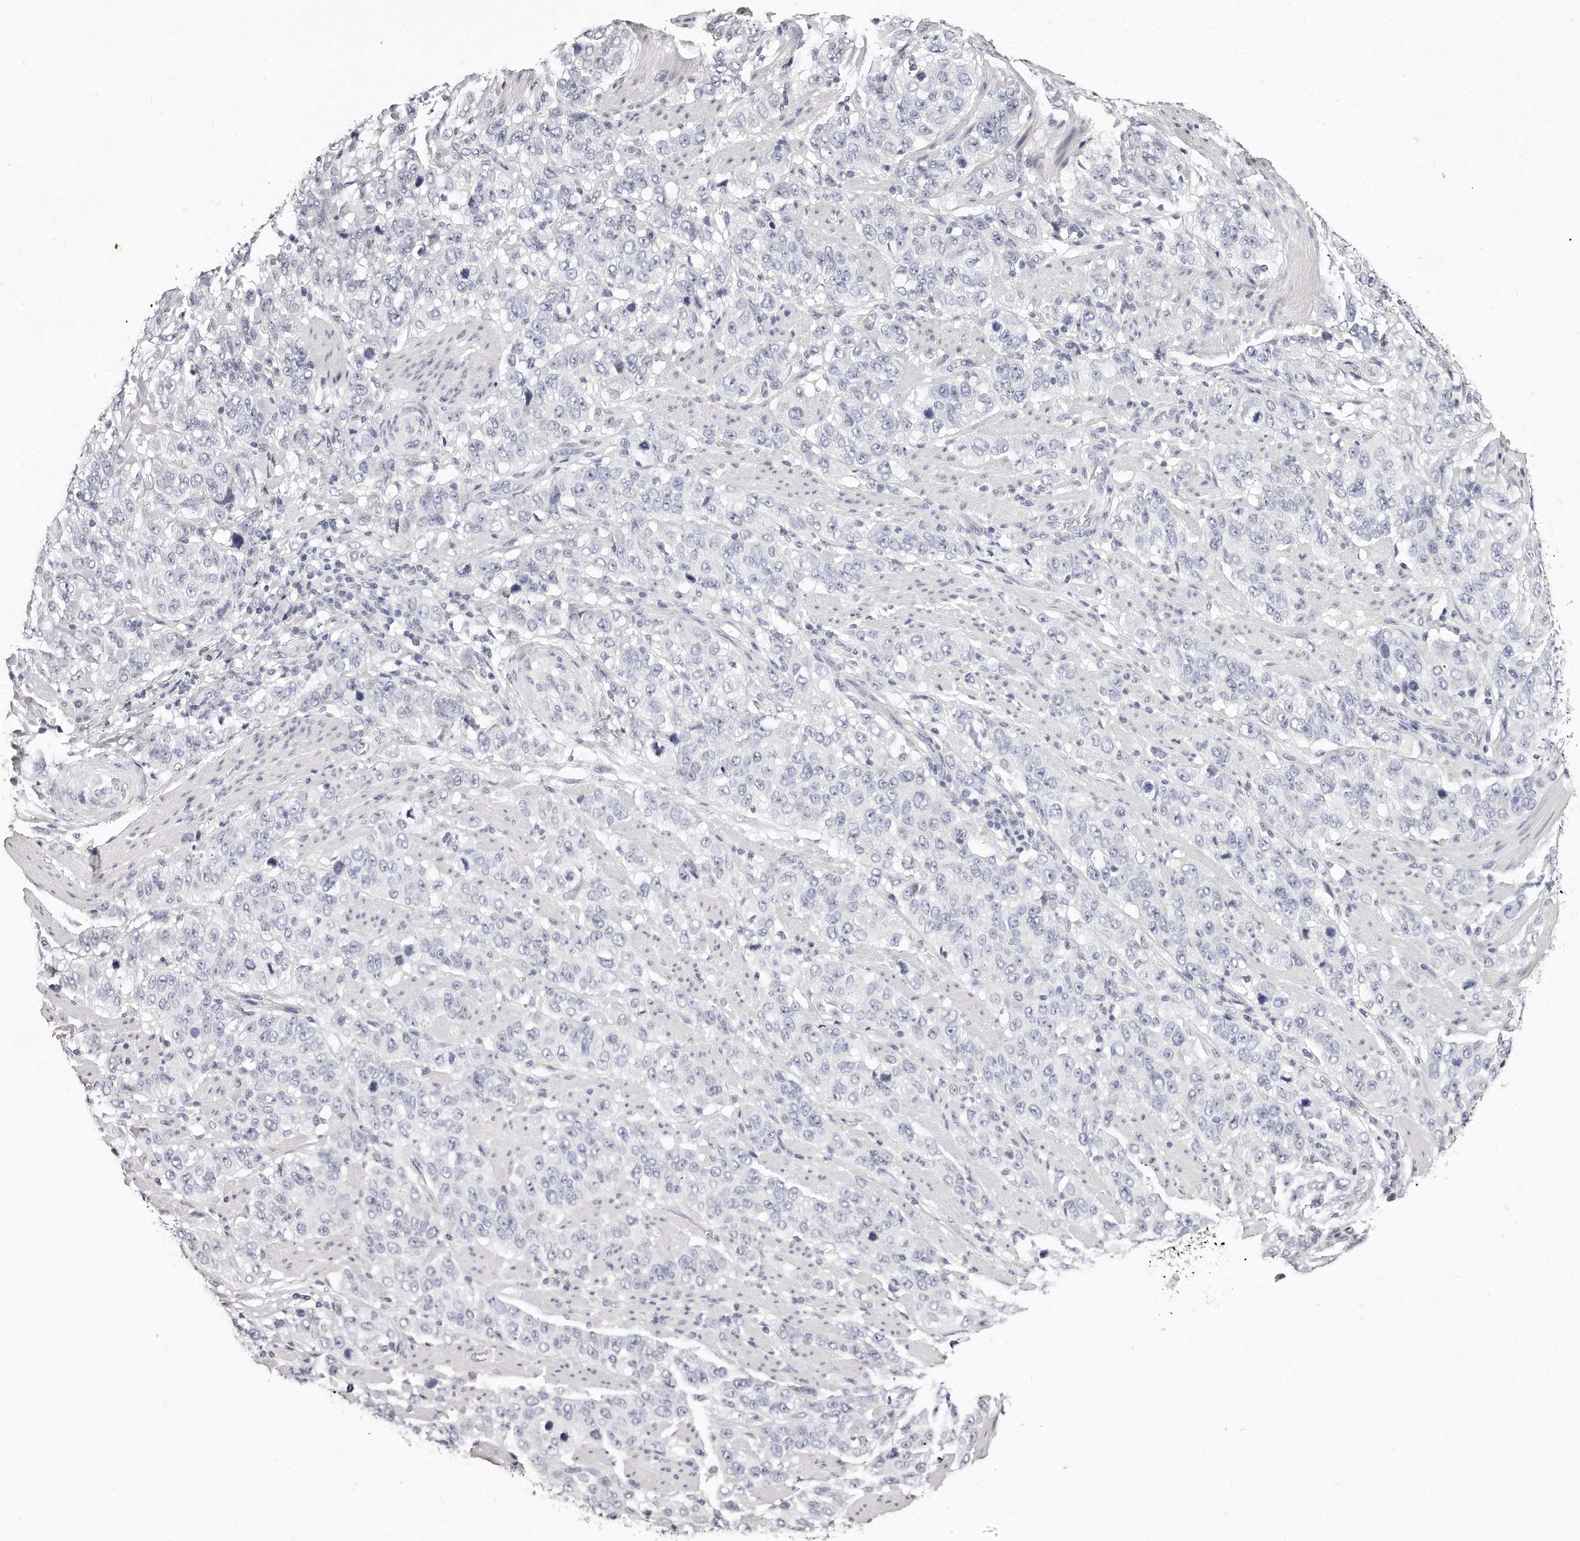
{"staining": {"intensity": "negative", "quantity": "none", "location": "none"}, "tissue": "stomach cancer", "cell_type": "Tumor cells", "image_type": "cancer", "snomed": [{"axis": "morphology", "description": "Adenocarcinoma, NOS"}, {"axis": "topography", "description": "Stomach"}], "caption": "A micrograph of stomach adenocarcinoma stained for a protein reveals no brown staining in tumor cells.", "gene": "GDA", "patient": {"sex": "male", "age": 48}}